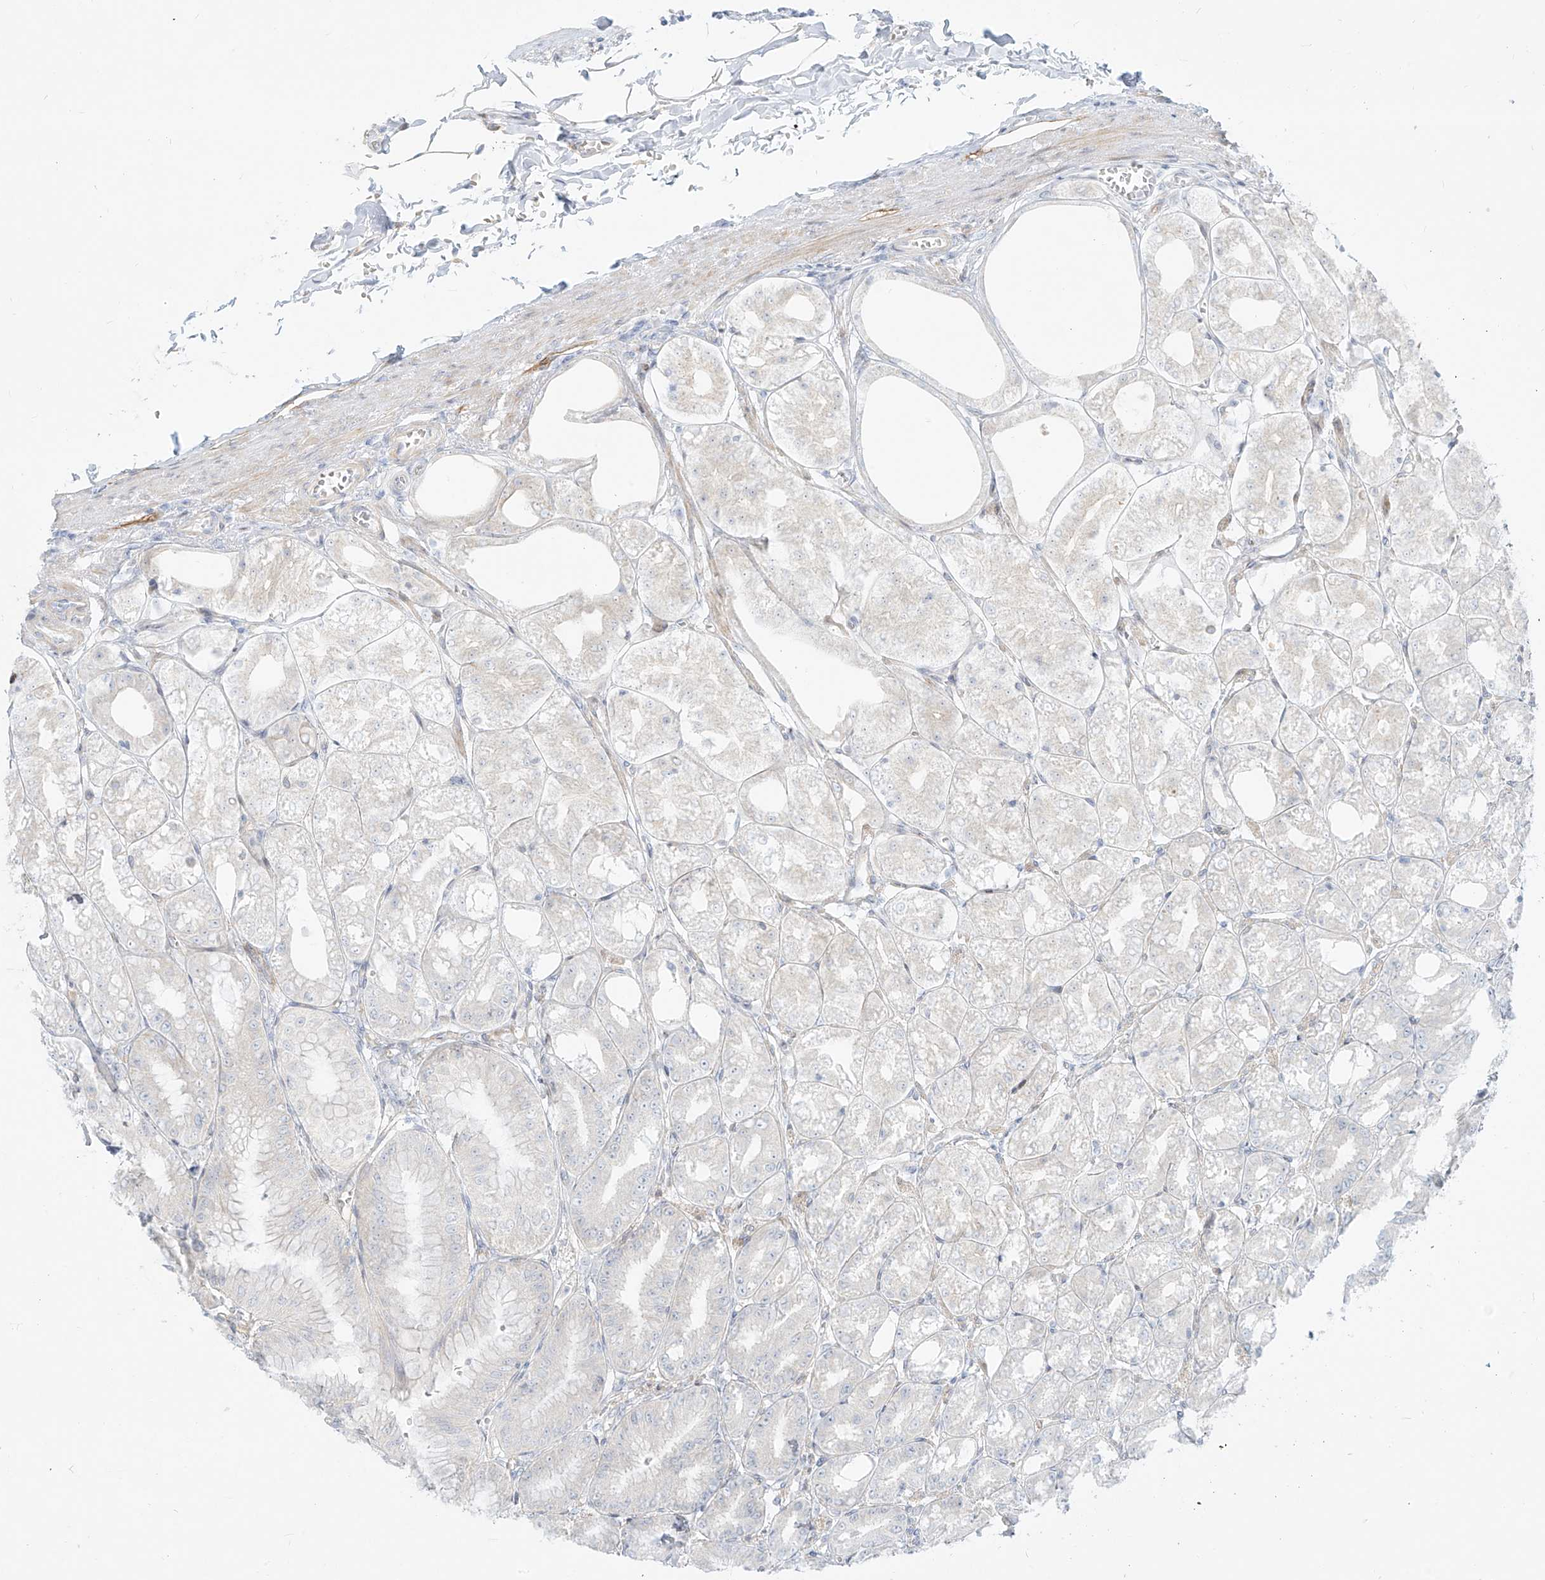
{"staining": {"intensity": "negative", "quantity": "none", "location": "none"}, "tissue": "stomach", "cell_type": "Glandular cells", "image_type": "normal", "snomed": [{"axis": "morphology", "description": "Normal tissue, NOS"}, {"axis": "topography", "description": "Stomach, lower"}], "caption": "Stomach was stained to show a protein in brown. There is no significant staining in glandular cells. Nuclei are stained in blue.", "gene": "NHSL1", "patient": {"sex": "male", "age": 71}}